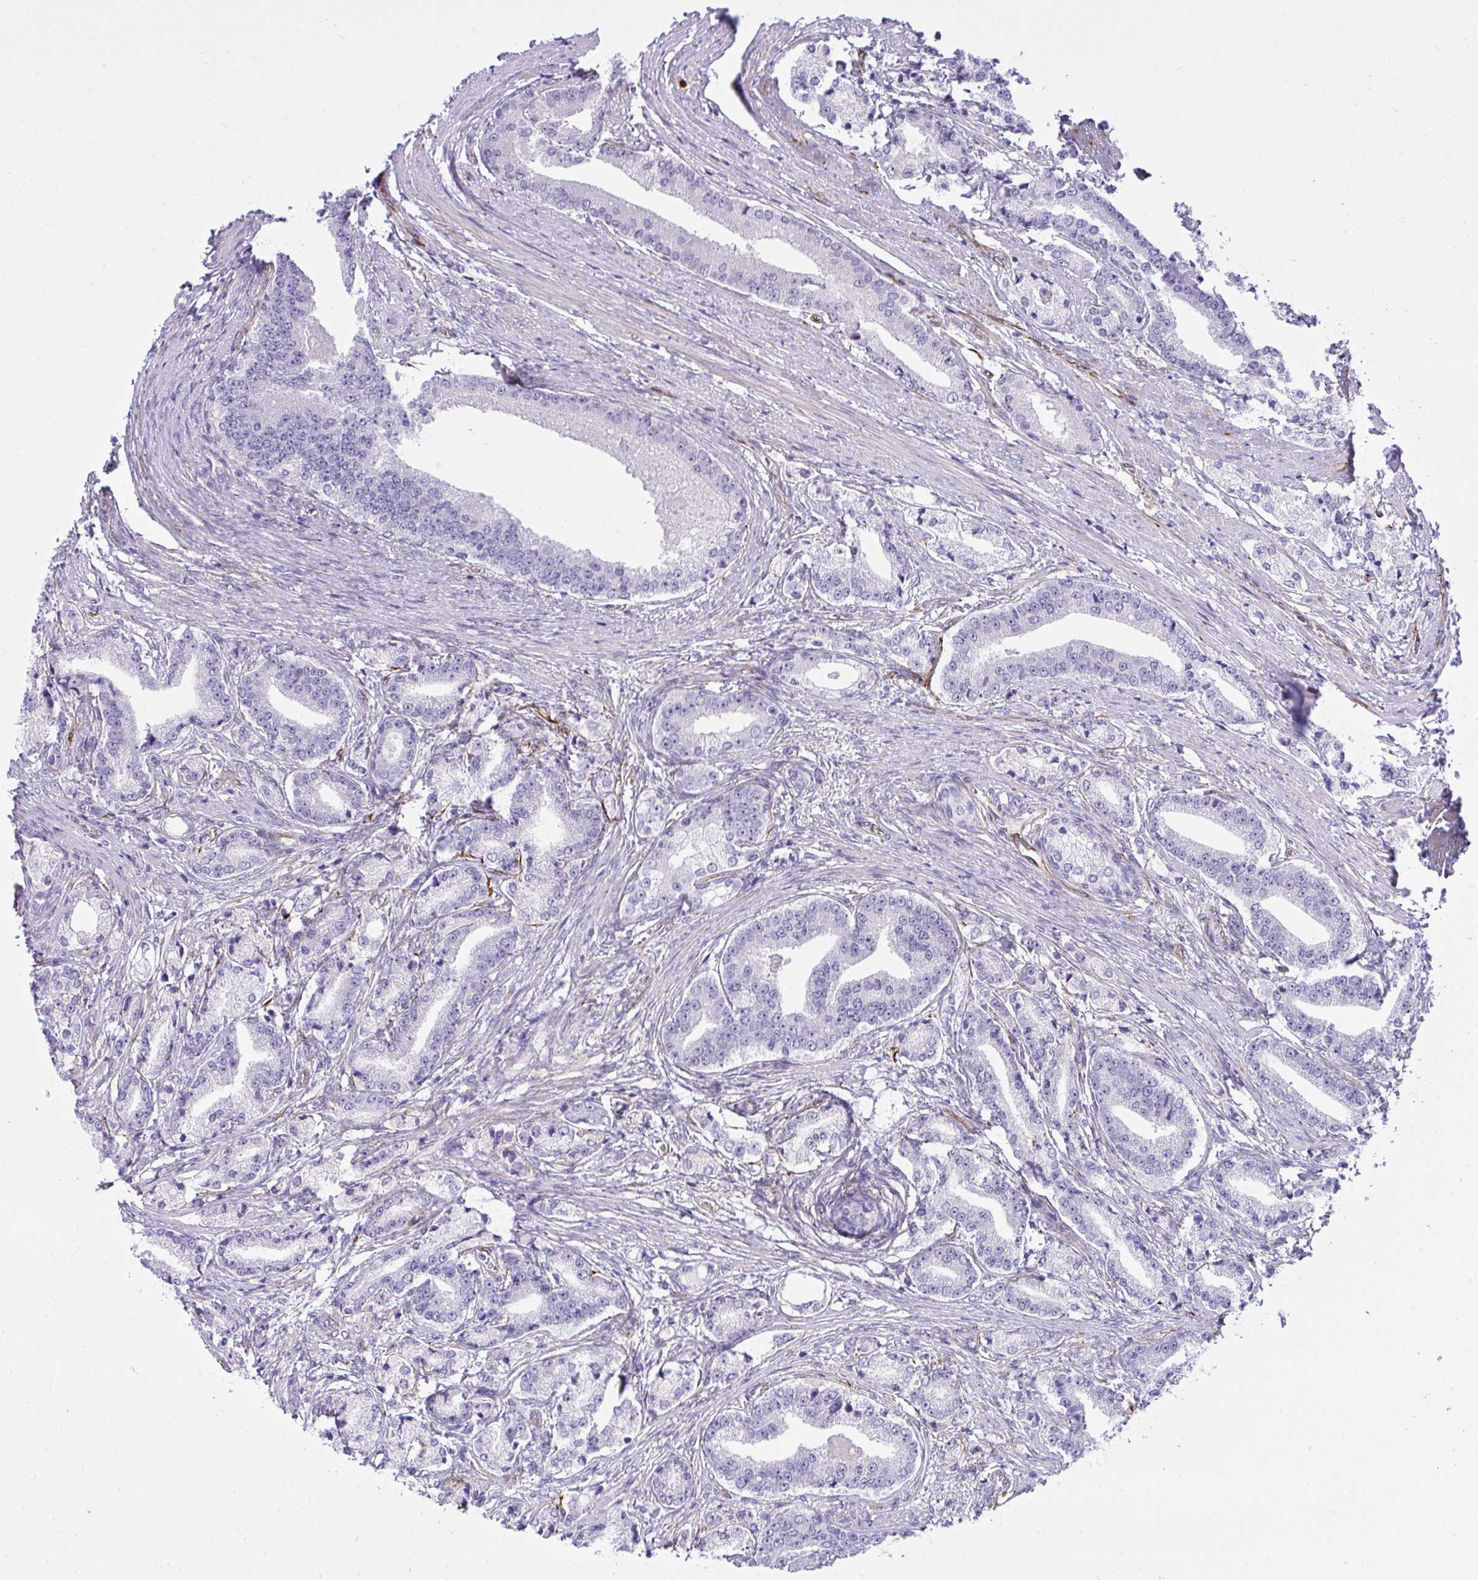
{"staining": {"intensity": "negative", "quantity": "none", "location": "none"}, "tissue": "prostate cancer", "cell_type": "Tumor cells", "image_type": "cancer", "snomed": [{"axis": "morphology", "description": "Adenocarcinoma, High grade"}, {"axis": "topography", "description": "Prostate and seminal vesicle, NOS"}], "caption": "IHC micrograph of neoplastic tissue: prostate cancer stained with DAB (3,3'-diaminobenzidine) reveals no significant protein positivity in tumor cells. (DAB (3,3'-diaminobenzidine) immunohistochemistry (IHC) with hematoxylin counter stain).", "gene": "SLC35B1", "patient": {"sex": "male", "age": 61}}